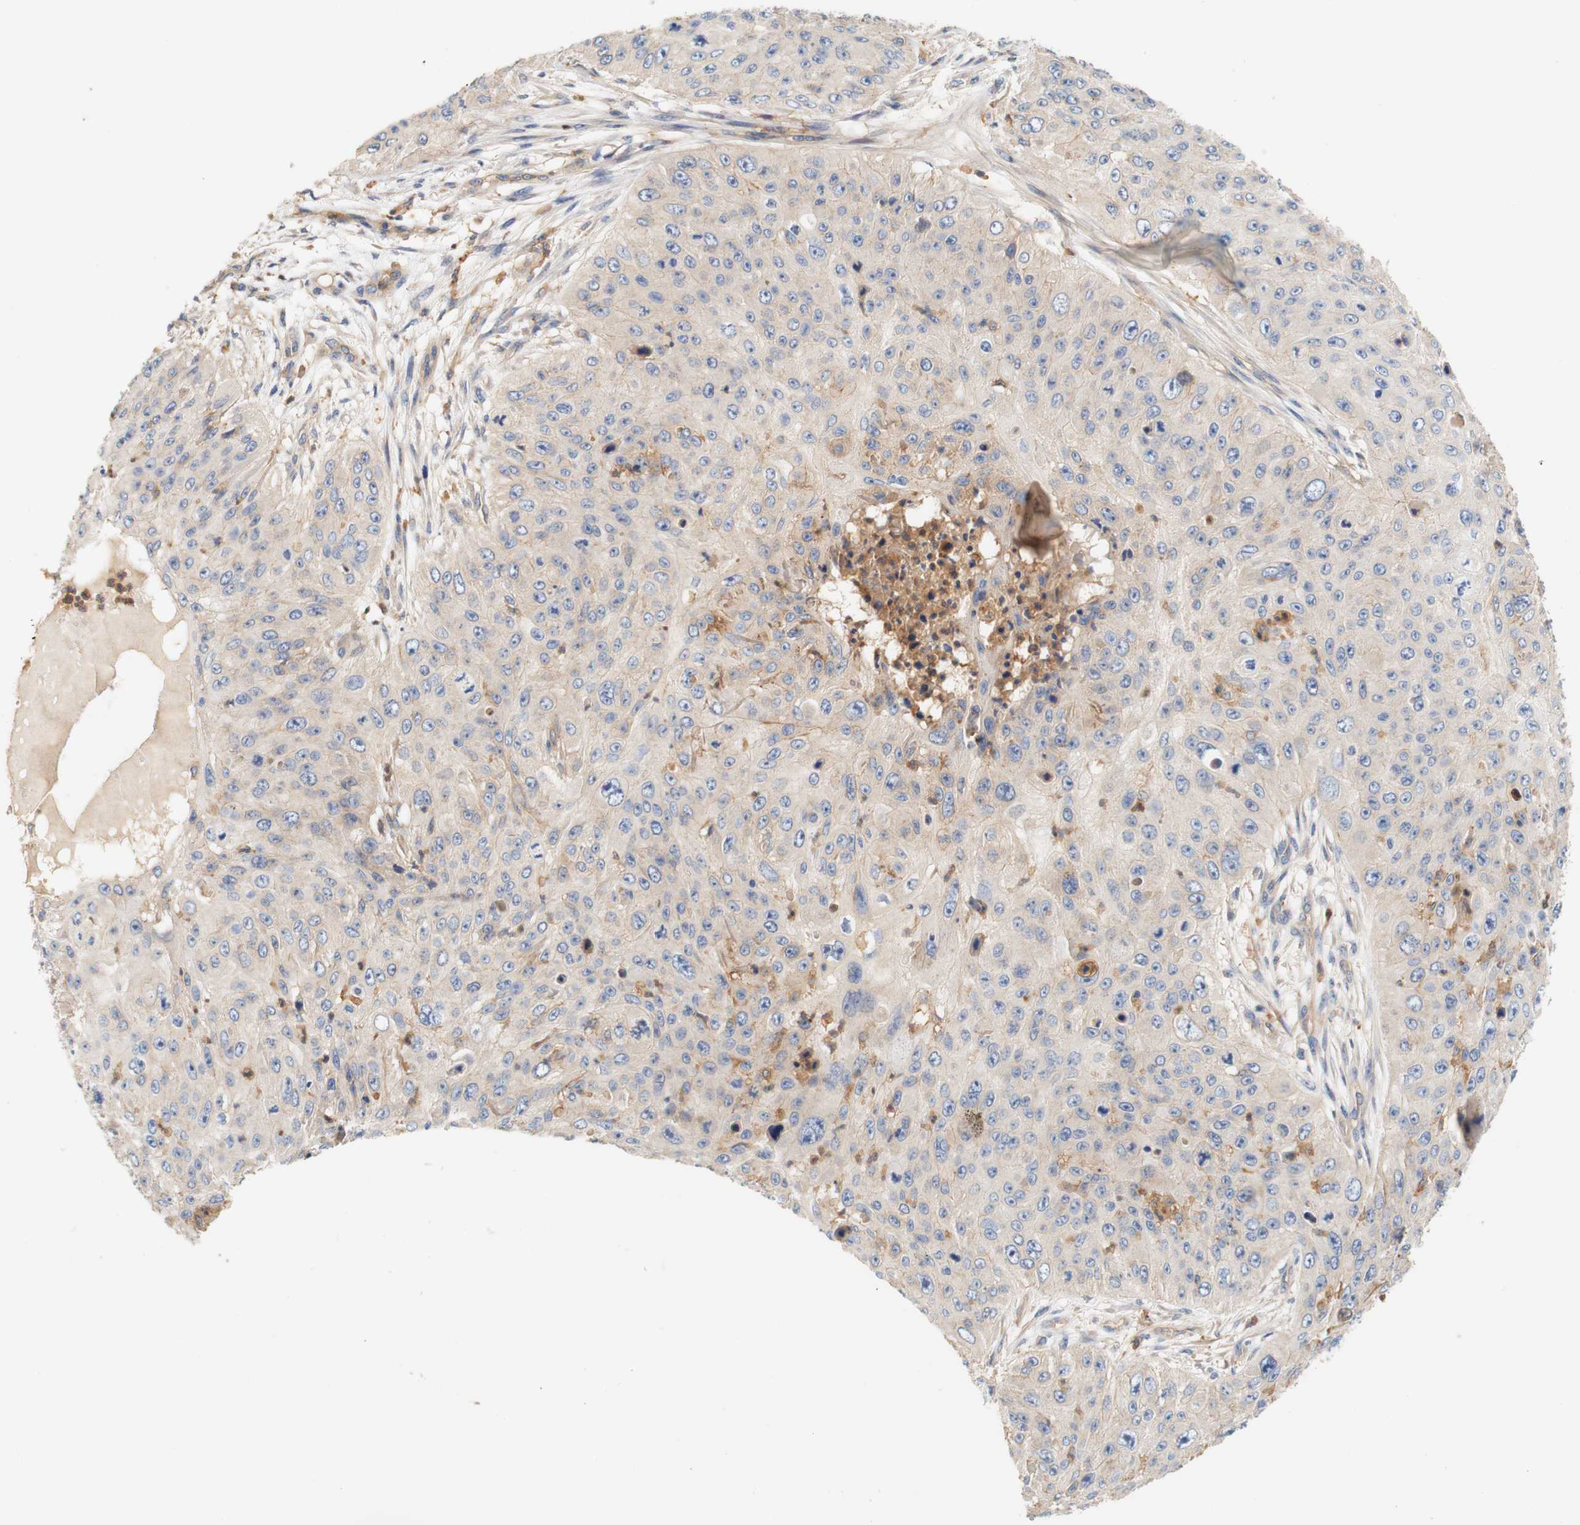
{"staining": {"intensity": "weak", "quantity": "<25%", "location": "cytoplasmic/membranous"}, "tissue": "skin cancer", "cell_type": "Tumor cells", "image_type": "cancer", "snomed": [{"axis": "morphology", "description": "Squamous cell carcinoma, NOS"}, {"axis": "topography", "description": "Skin"}], "caption": "Skin cancer (squamous cell carcinoma) stained for a protein using immunohistochemistry reveals no expression tumor cells.", "gene": "PCDH7", "patient": {"sex": "female", "age": 80}}